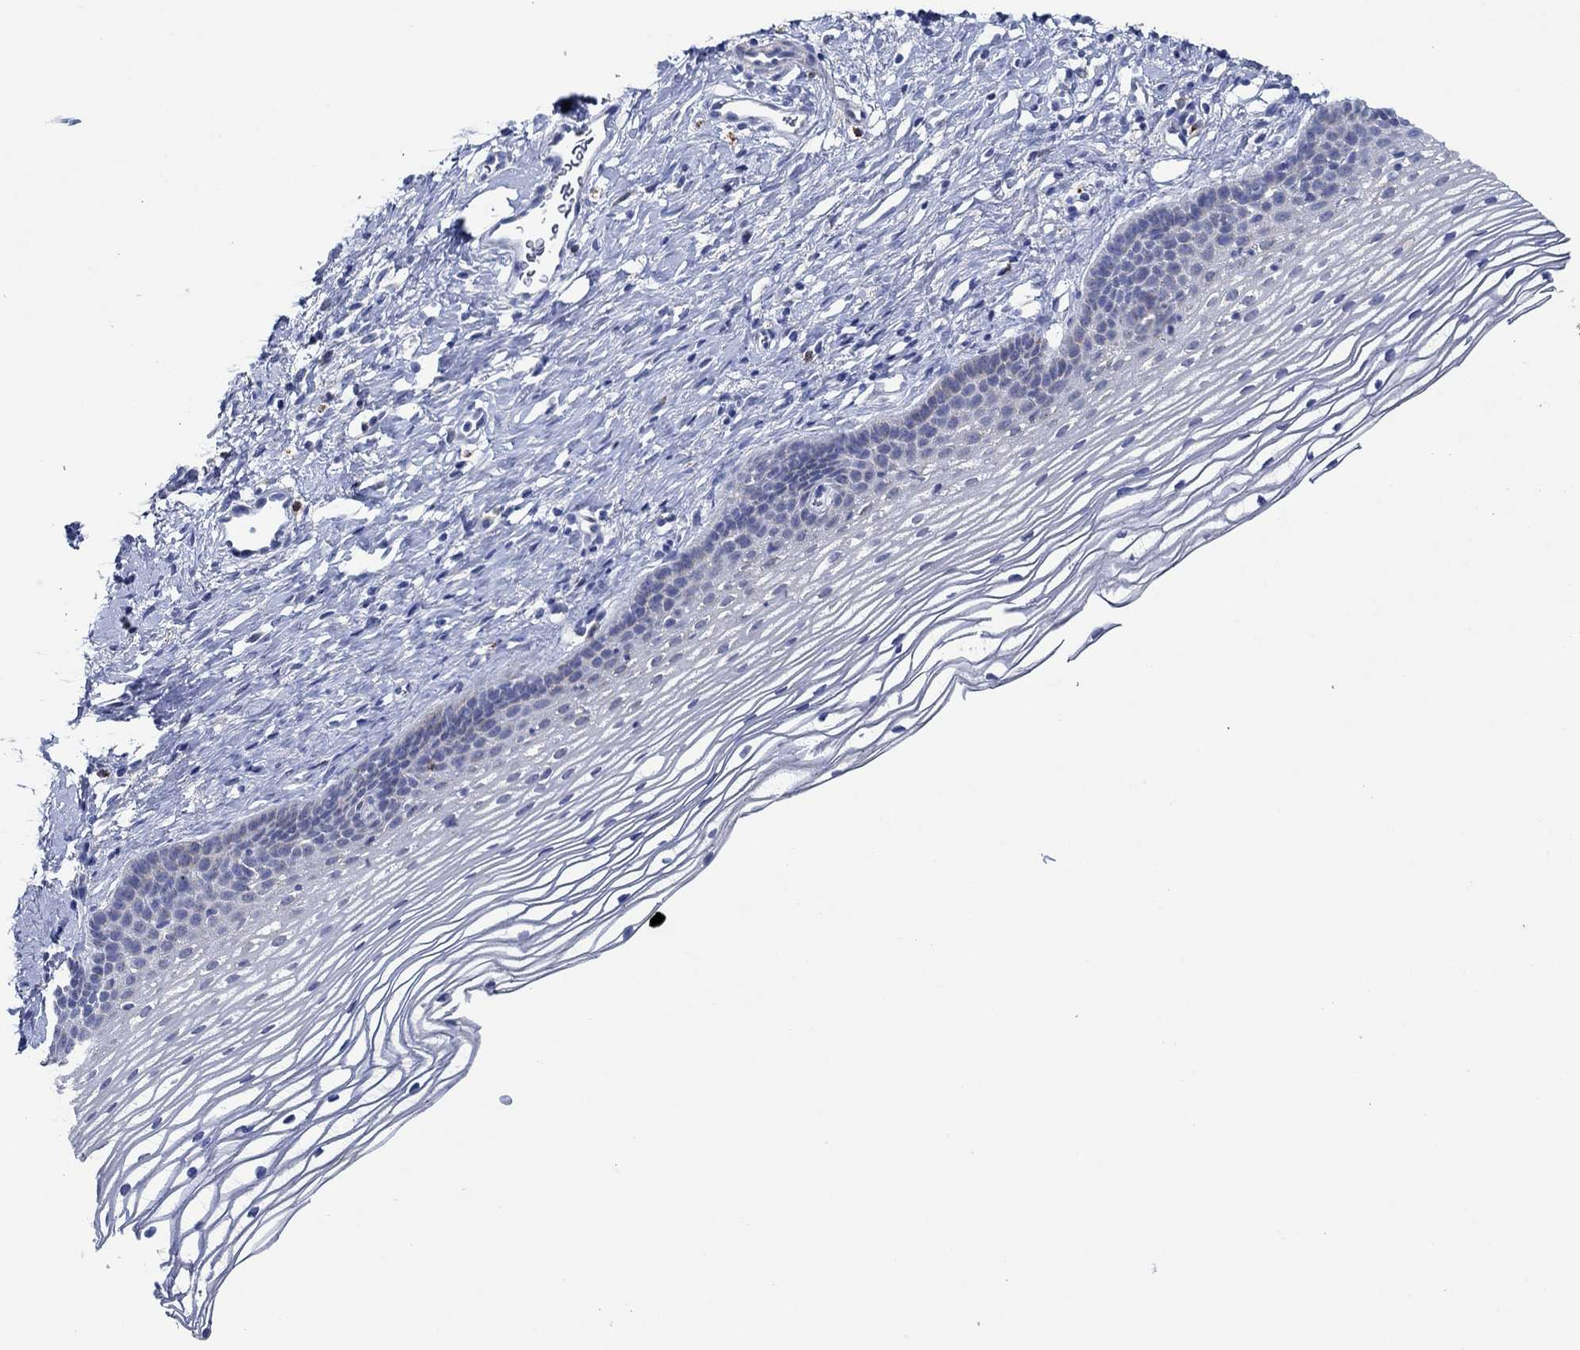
{"staining": {"intensity": "negative", "quantity": "none", "location": "none"}, "tissue": "cervix", "cell_type": "Squamous epithelial cells", "image_type": "normal", "snomed": [{"axis": "morphology", "description": "Normal tissue, NOS"}, {"axis": "topography", "description": "Cervix"}], "caption": "Immunohistochemistry (IHC) of unremarkable cervix shows no staining in squamous epithelial cells.", "gene": "CPM", "patient": {"sex": "female", "age": 39}}